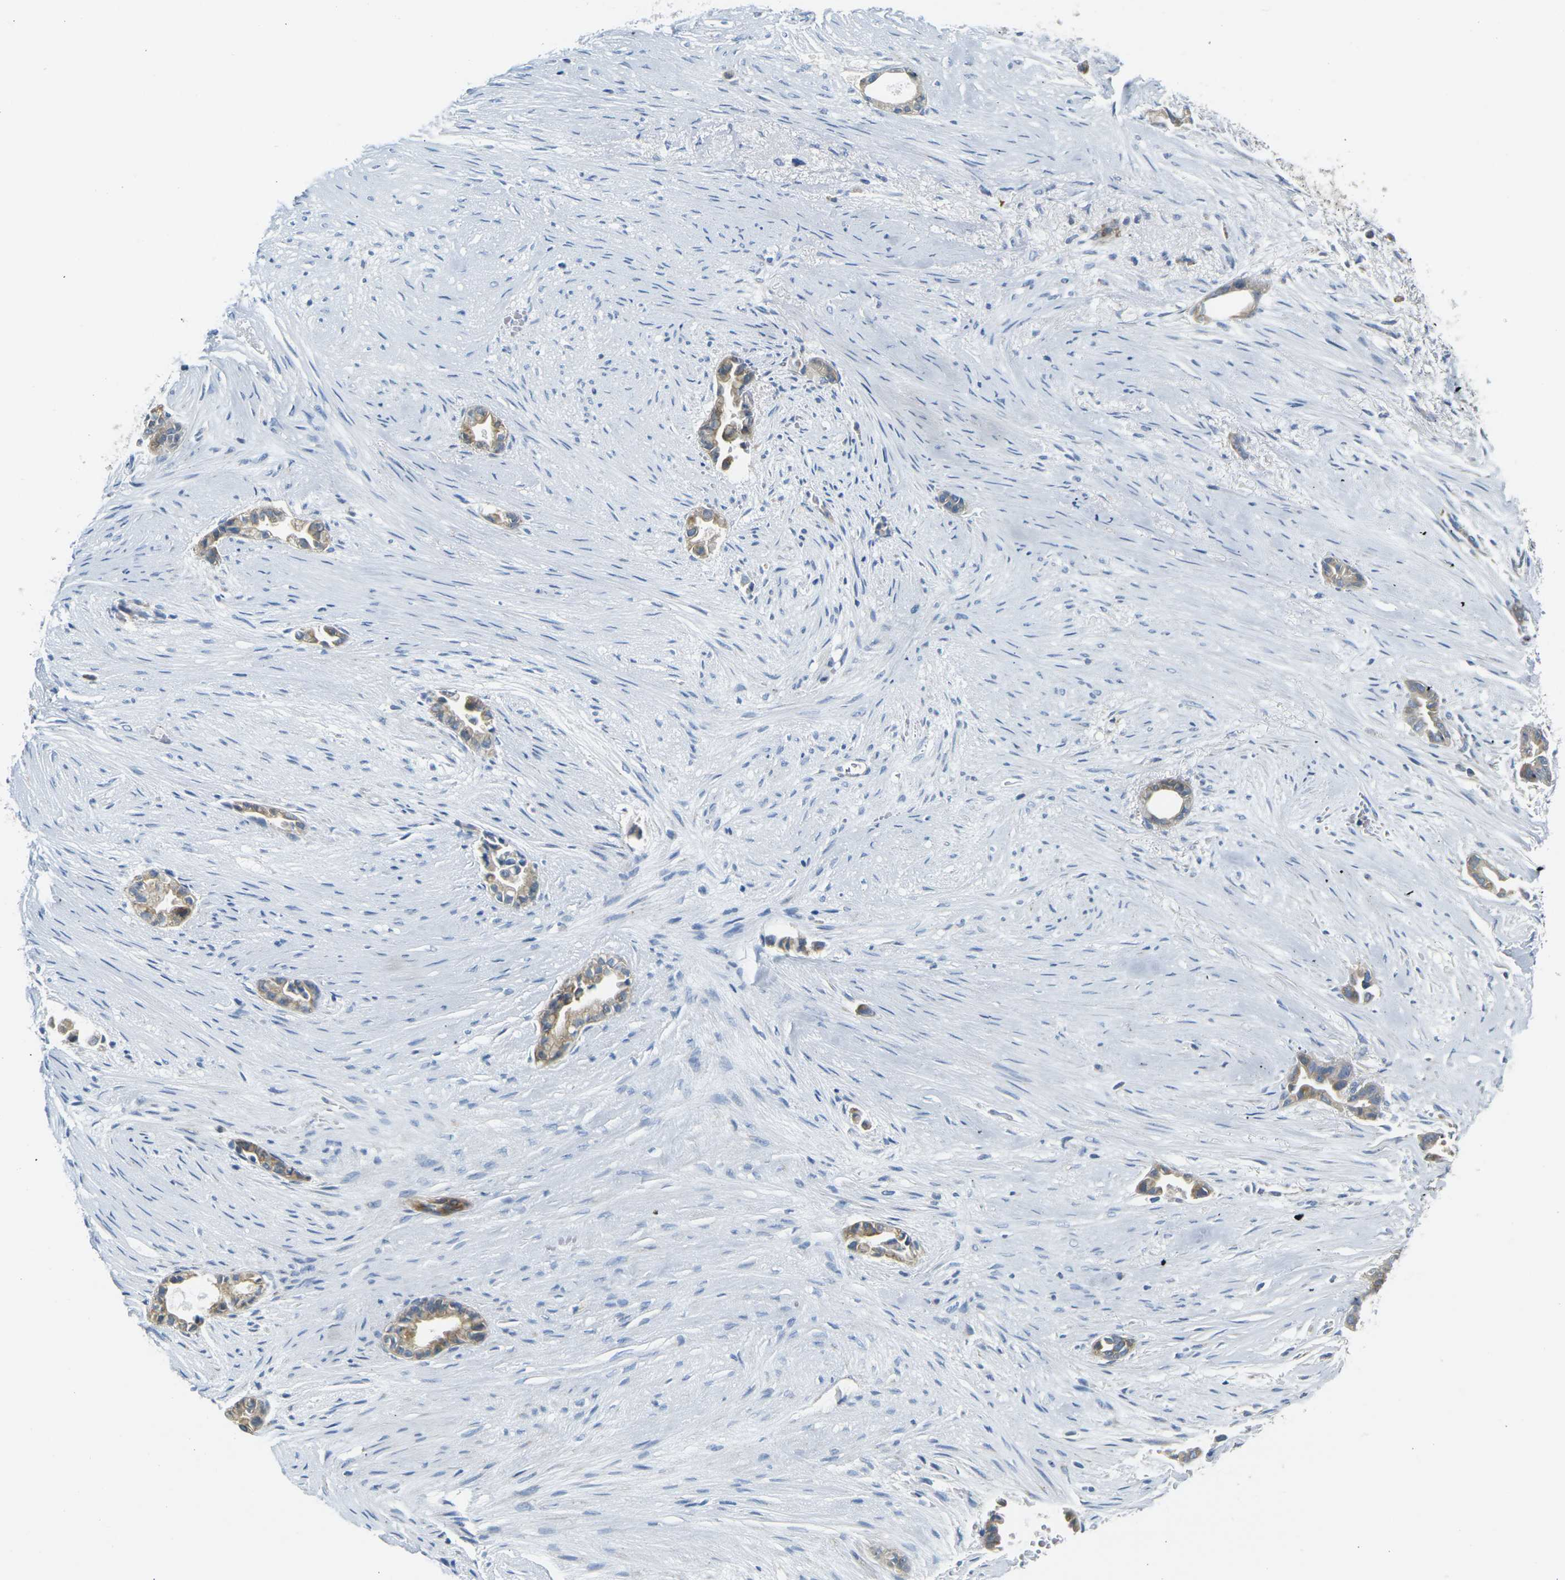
{"staining": {"intensity": "moderate", "quantity": ">75%", "location": "cytoplasmic/membranous"}, "tissue": "liver cancer", "cell_type": "Tumor cells", "image_type": "cancer", "snomed": [{"axis": "morphology", "description": "Cholangiocarcinoma"}, {"axis": "topography", "description": "Liver"}], "caption": "High-power microscopy captured an immunohistochemistry (IHC) micrograph of liver cancer (cholangiocarcinoma), revealing moderate cytoplasmic/membranous staining in approximately >75% of tumor cells. (DAB IHC with brightfield microscopy, high magnification).", "gene": "PARD6B", "patient": {"sex": "female", "age": 55}}